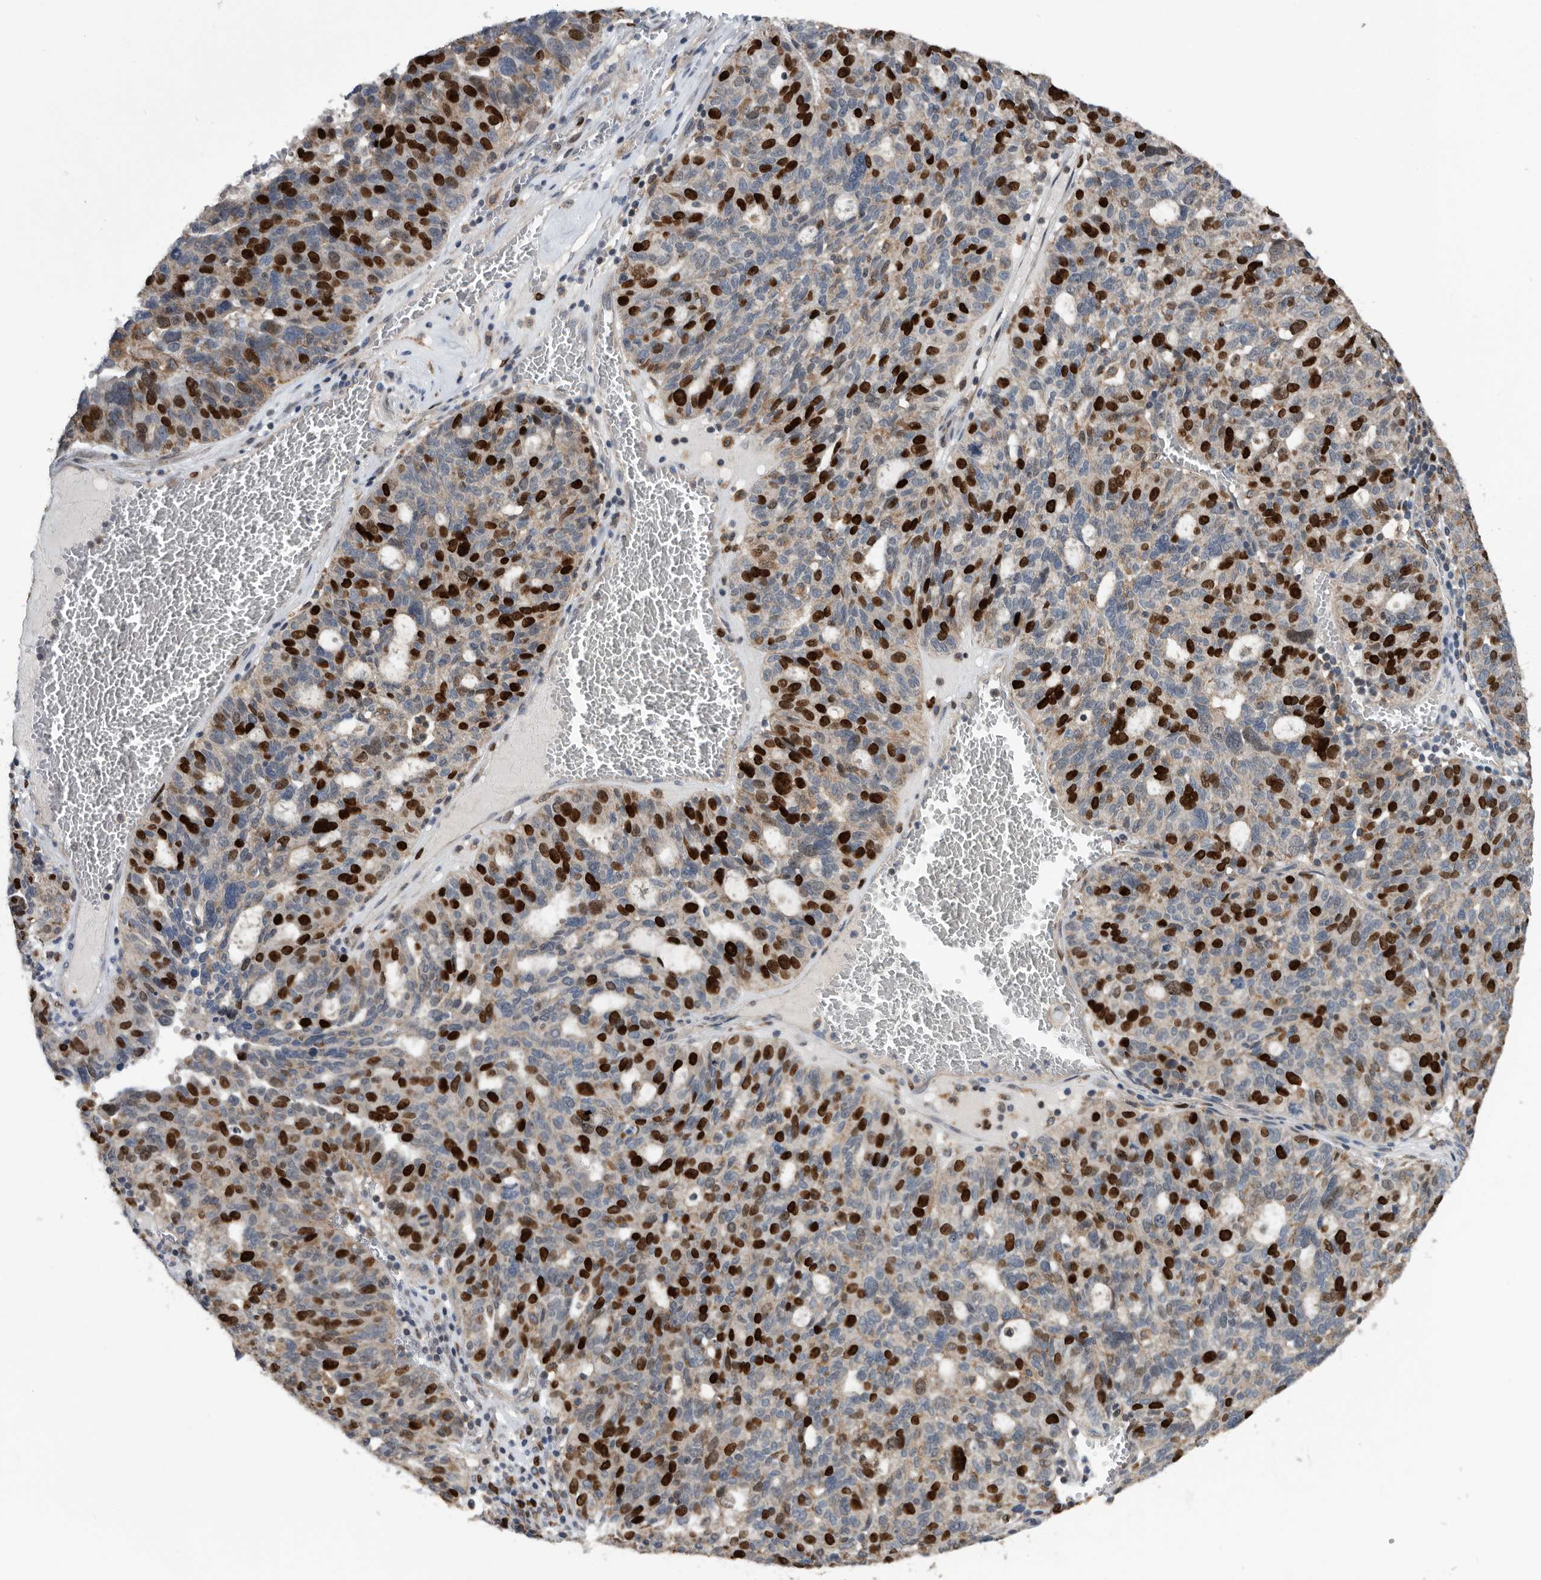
{"staining": {"intensity": "strong", "quantity": "25%-75%", "location": "nuclear"}, "tissue": "ovarian cancer", "cell_type": "Tumor cells", "image_type": "cancer", "snomed": [{"axis": "morphology", "description": "Cystadenocarcinoma, serous, NOS"}, {"axis": "topography", "description": "Ovary"}], "caption": "Approximately 25%-75% of tumor cells in ovarian cancer (serous cystadenocarcinoma) exhibit strong nuclear protein positivity as visualized by brown immunohistochemical staining.", "gene": "ATAD2", "patient": {"sex": "female", "age": 59}}